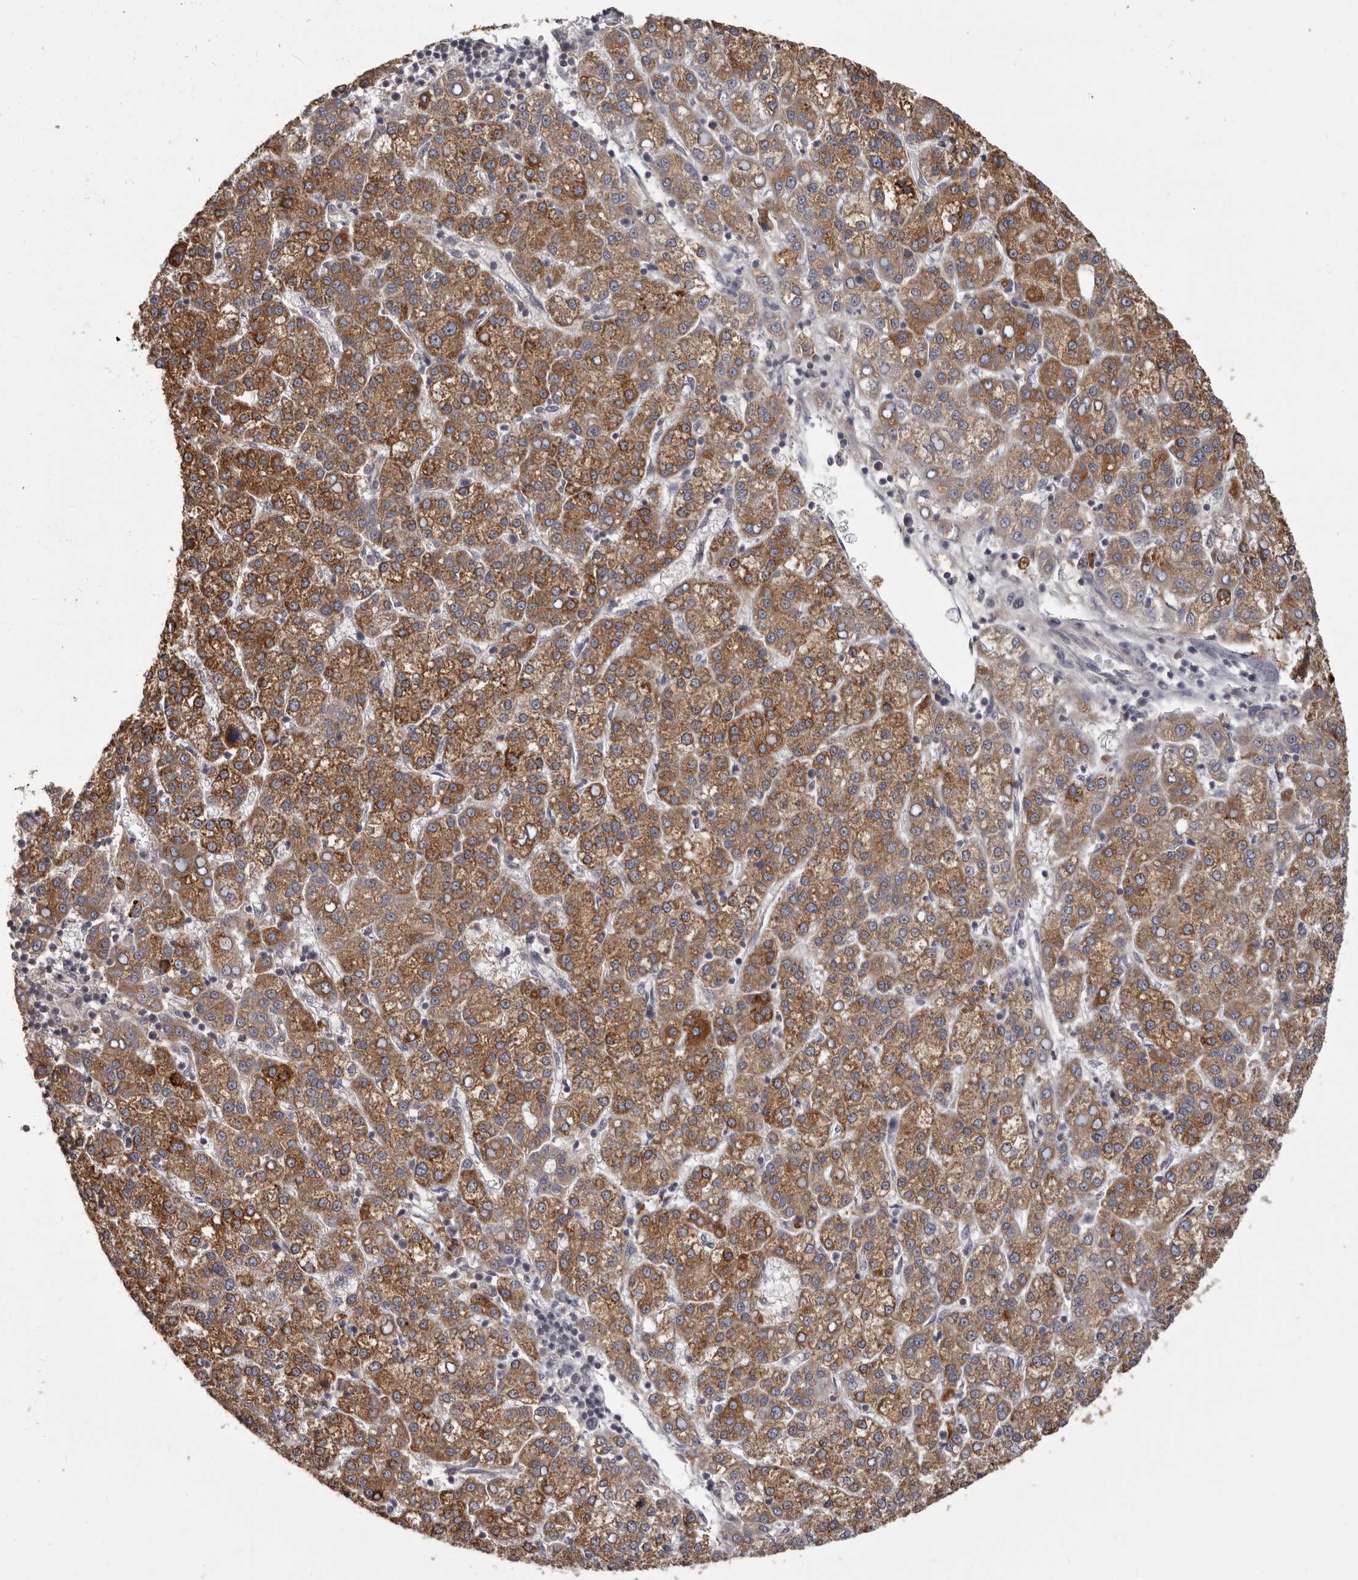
{"staining": {"intensity": "strong", "quantity": "25%-75%", "location": "cytoplasmic/membranous"}, "tissue": "liver cancer", "cell_type": "Tumor cells", "image_type": "cancer", "snomed": [{"axis": "morphology", "description": "Carcinoma, Hepatocellular, NOS"}, {"axis": "topography", "description": "Liver"}], "caption": "An IHC photomicrograph of neoplastic tissue is shown. Protein staining in brown labels strong cytoplasmic/membranous positivity in liver hepatocellular carcinoma within tumor cells.", "gene": "HRH1", "patient": {"sex": "female", "age": 58}}